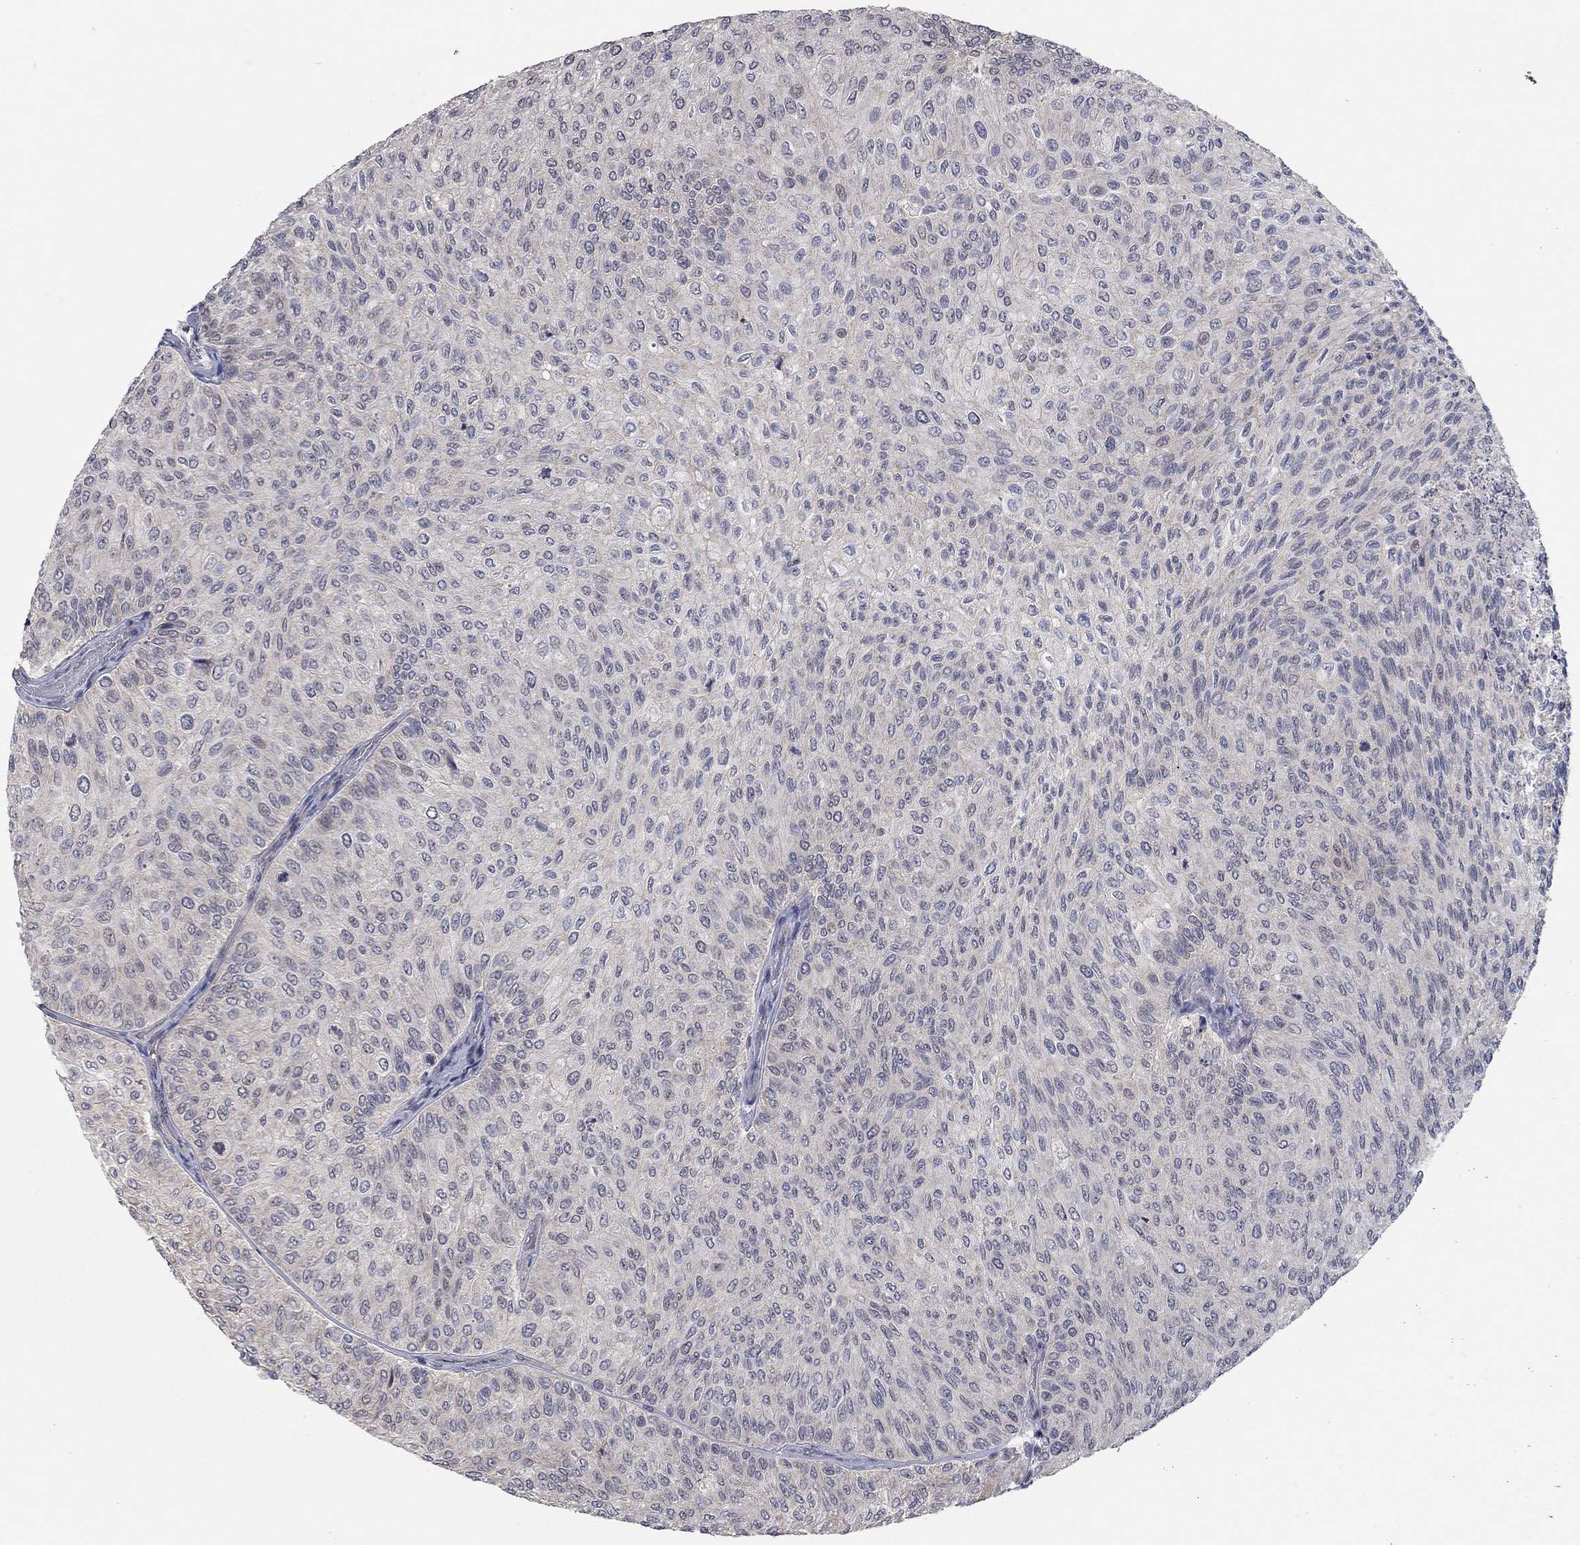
{"staining": {"intensity": "negative", "quantity": "none", "location": "none"}, "tissue": "urothelial cancer", "cell_type": "Tumor cells", "image_type": "cancer", "snomed": [{"axis": "morphology", "description": "Urothelial carcinoma, Low grade"}, {"axis": "topography", "description": "Urinary bladder"}], "caption": "High power microscopy micrograph of an immunohistochemistry (IHC) photomicrograph of urothelial cancer, revealing no significant expression in tumor cells.", "gene": "WASF3", "patient": {"sex": "male", "age": 78}}